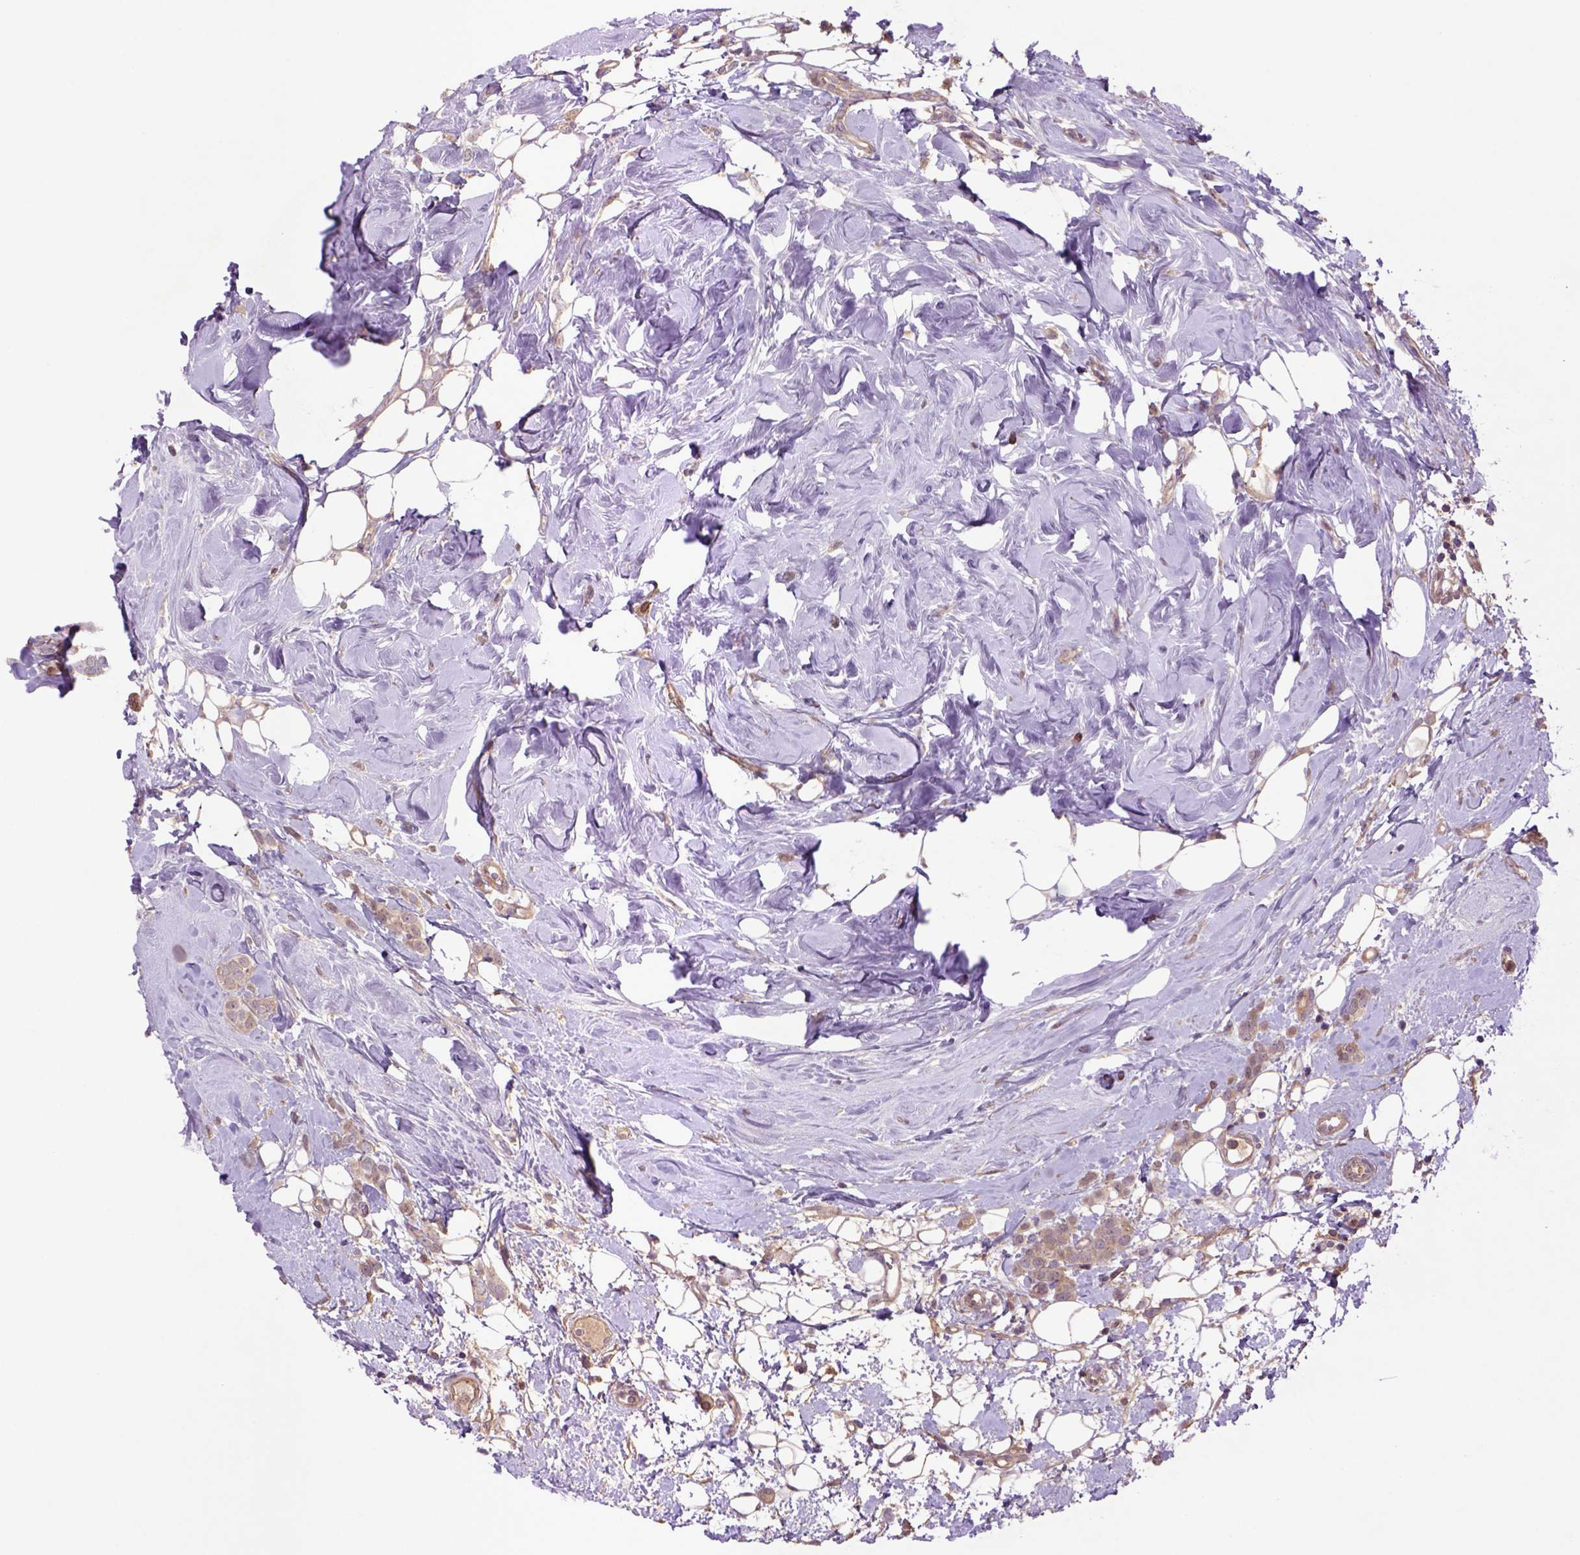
{"staining": {"intensity": "weak", "quantity": ">75%", "location": "cytoplasmic/membranous"}, "tissue": "breast cancer", "cell_type": "Tumor cells", "image_type": "cancer", "snomed": [{"axis": "morphology", "description": "Lobular carcinoma"}, {"axis": "topography", "description": "Breast"}], "caption": "Breast cancer was stained to show a protein in brown. There is low levels of weak cytoplasmic/membranous staining in about >75% of tumor cells.", "gene": "HSPBP1", "patient": {"sex": "female", "age": 49}}